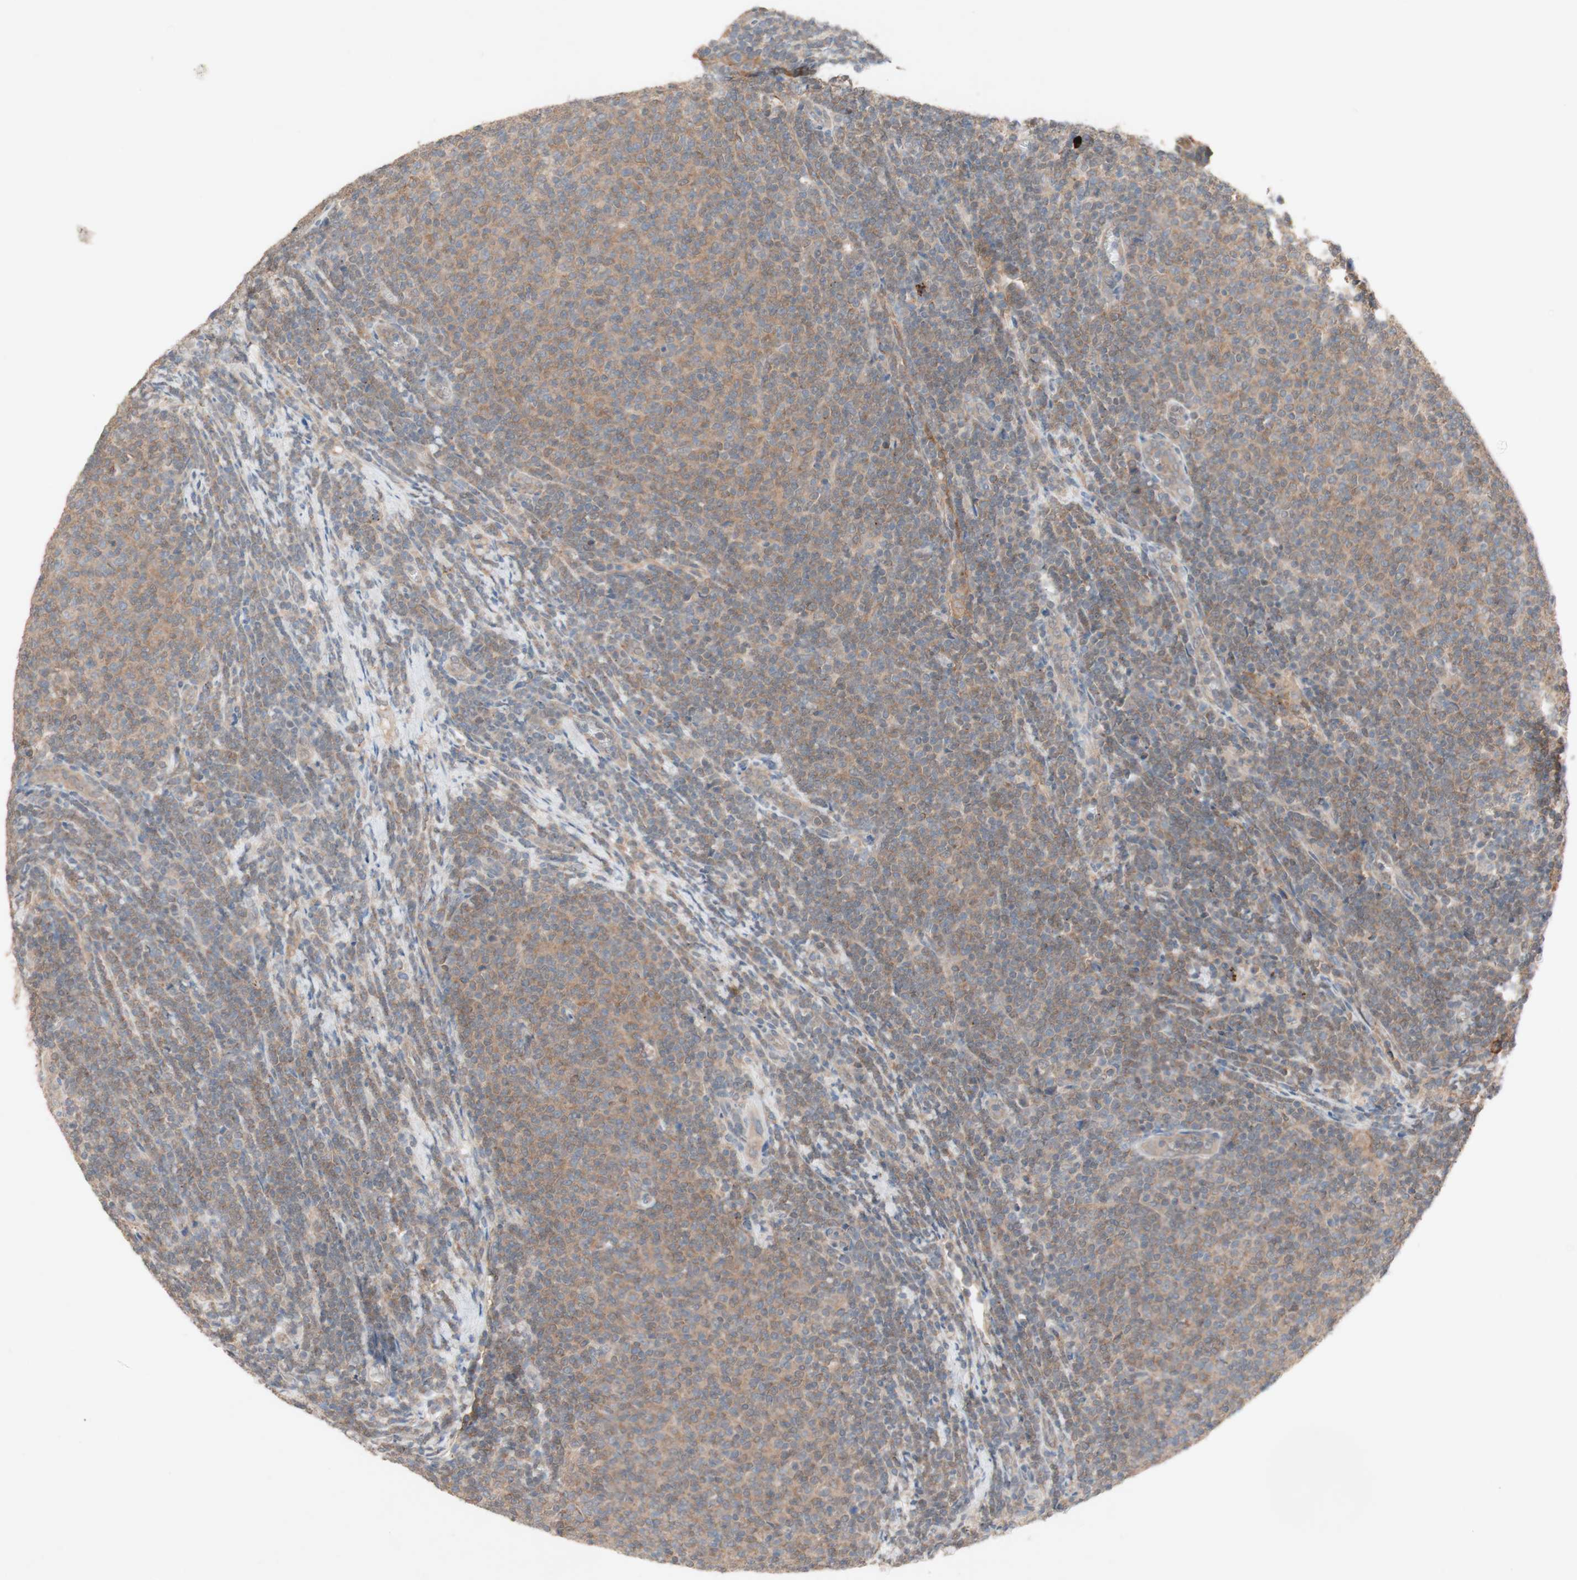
{"staining": {"intensity": "weak", "quantity": ">75%", "location": "cytoplasmic/membranous,nuclear"}, "tissue": "lymphoma", "cell_type": "Tumor cells", "image_type": "cancer", "snomed": [{"axis": "morphology", "description": "Malignant lymphoma, non-Hodgkin's type, Low grade"}, {"axis": "topography", "description": "Lymph node"}], "caption": "This is an image of immunohistochemistry staining of lymphoma, which shows weak staining in the cytoplasmic/membranous and nuclear of tumor cells.", "gene": "PEX2", "patient": {"sex": "male", "age": 66}}